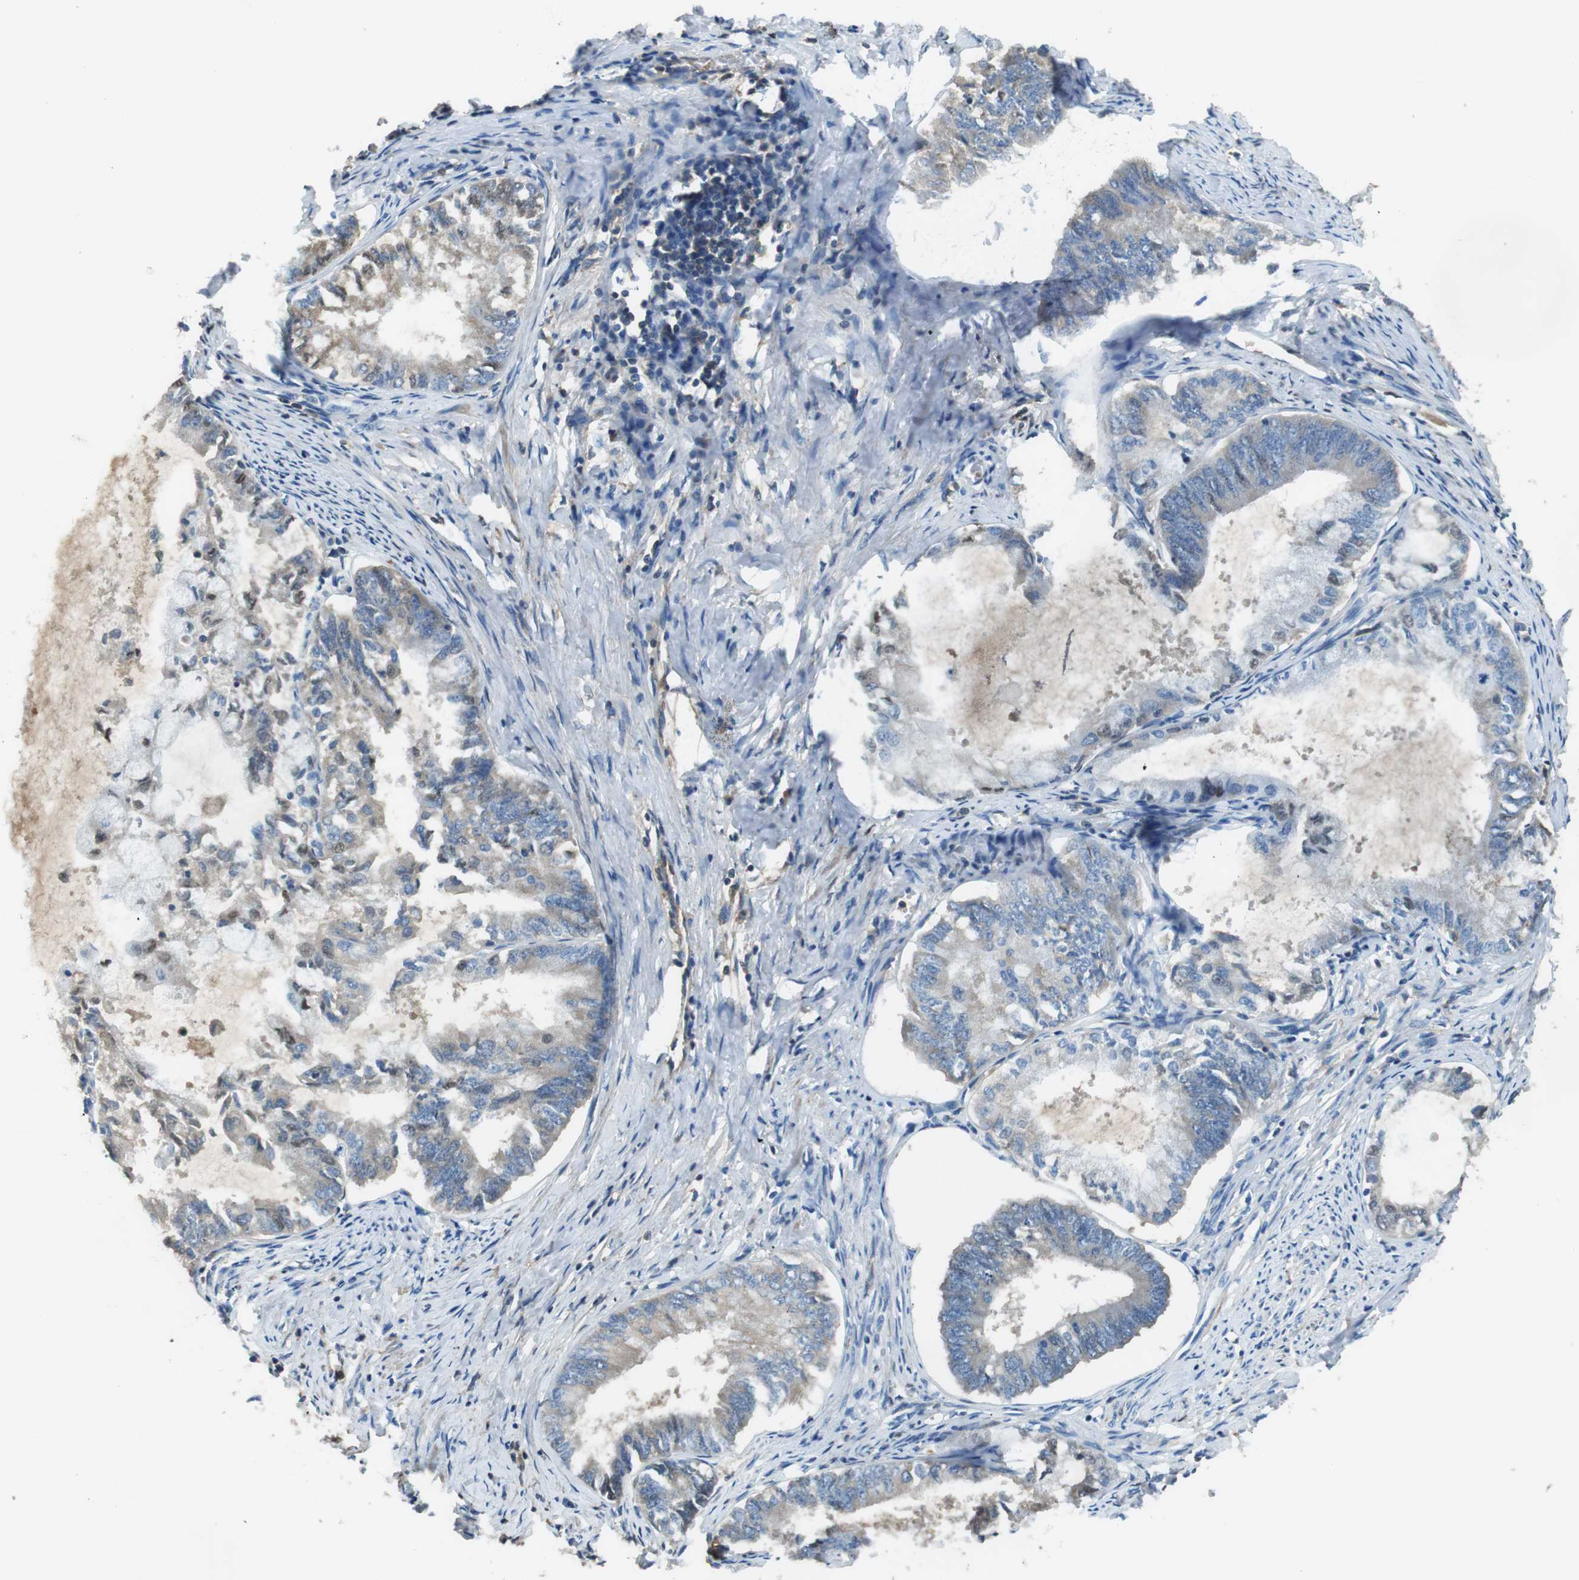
{"staining": {"intensity": "weak", "quantity": "25%-75%", "location": "cytoplasmic/membranous,nuclear"}, "tissue": "endometrial cancer", "cell_type": "Tumor cells", "image_type": "cancer", "snomed": [{"axis": "morphology", "description": "Adenocarcinoma, NOS"}, {"axis": "topography", "description": "Endometrium"}], "caption": "Immunohistochemistry (IHC) of adenocarcinoma (endometrial) exhibits low levels of weak cytoplasmic/membranous and nuclear positivity in about 25%-75% of tumor cells. Using DAB (brown) and hematoxylin (blue) stains, captured at high magnification using brightfield microscopy.", "gene": "TMPRSS15", "patient": {"sex": "female", "age": 86}}